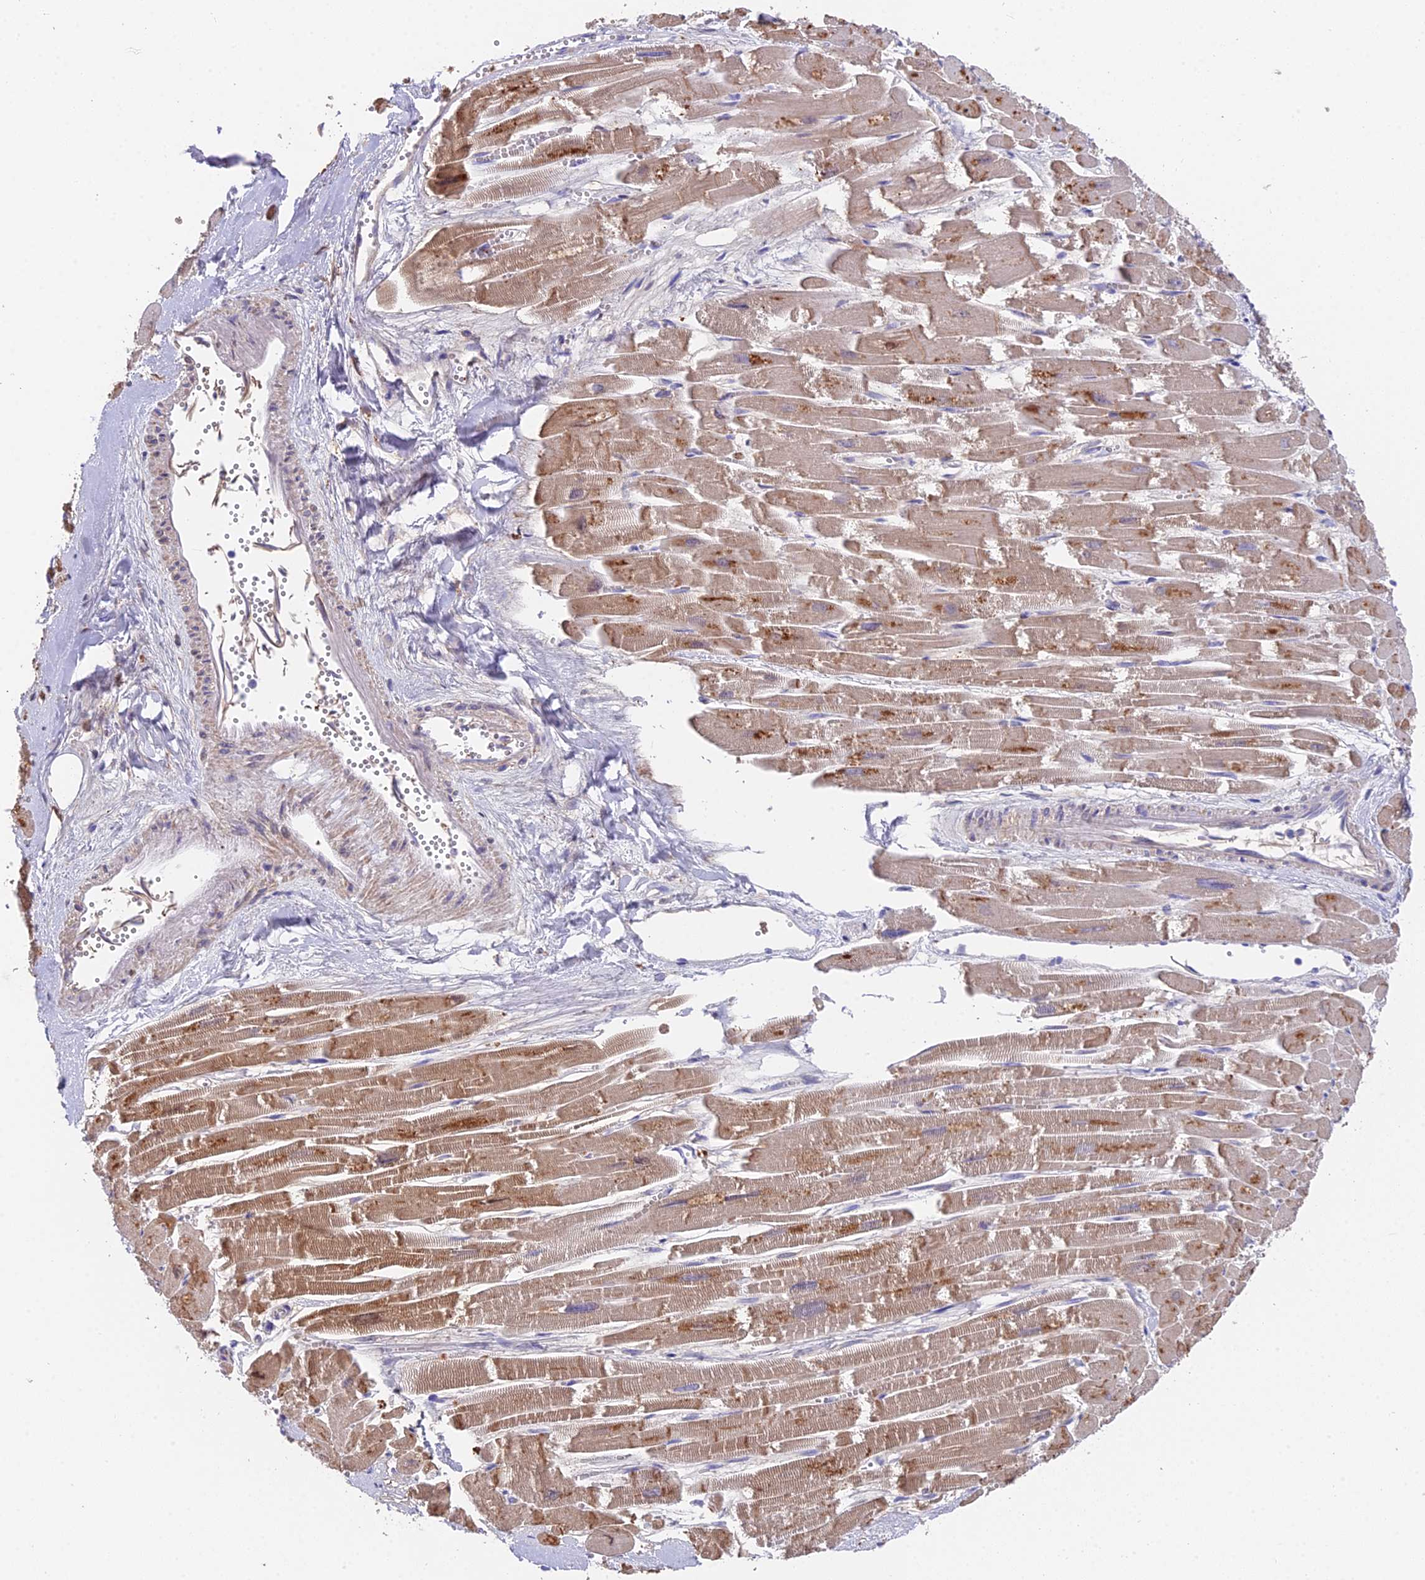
{"staining": {"intensity": "moderate", "quantity": "25%-75%", "location": "cytoplasmic/membranous"}, "tissue": "heart muscle", "cell_type": "Cardiomyocytes", "image_type": "normal", "snomed": [{"axis": "morphology", "description": "Normal tissue, NOS"}, {"axis": "topography", "description": "Heart"}], "caption": "DAB (3,3'-diaminobenzidine) immunohistochemical staining of benign human heart muscle demonstrates moderate cytoplasmic/membranous protein staining in about 25%-75% of cardiomyocytes.", "gene": "FAM168B", "patient": {"sex": "male", "age": 54}}